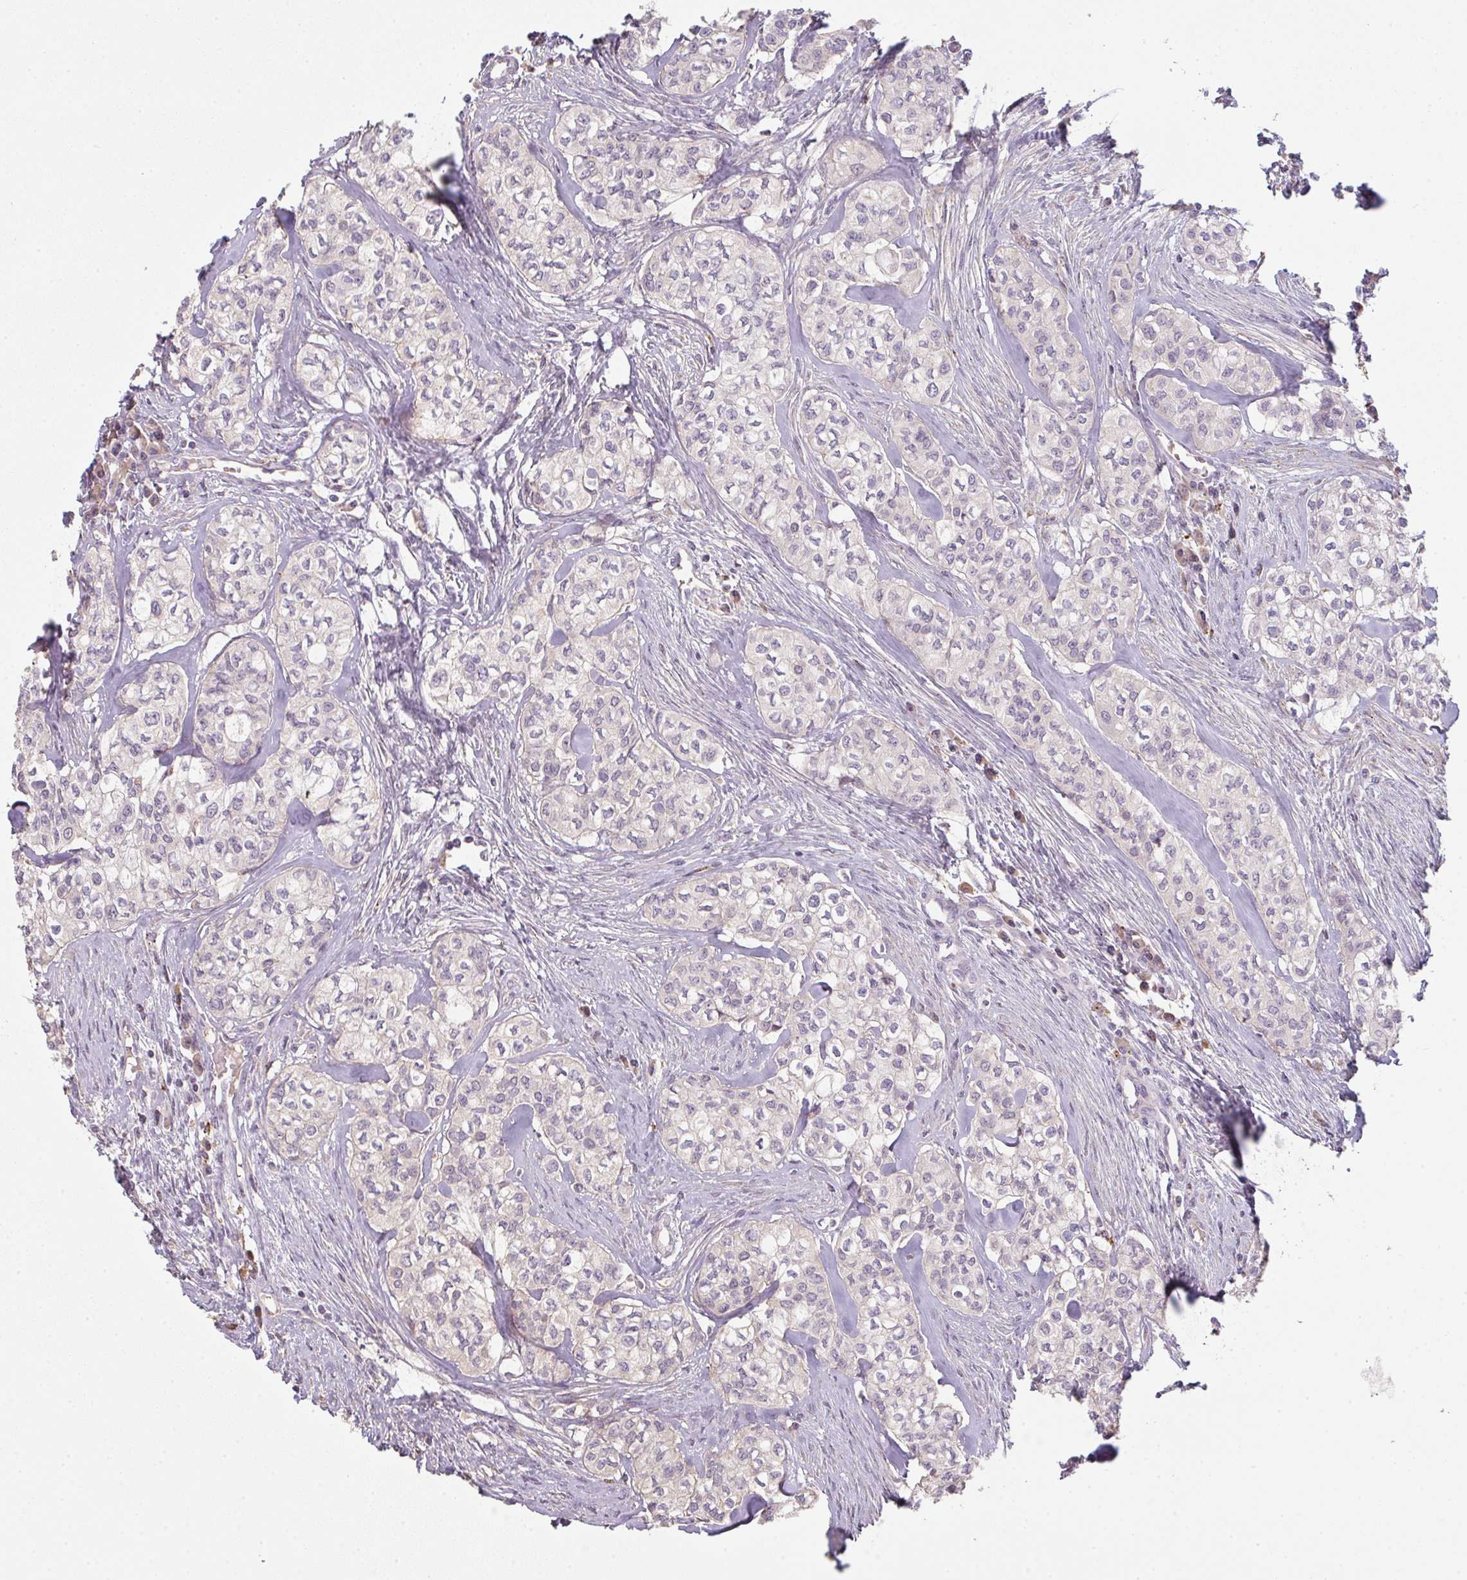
{"staining": {"intensity": "negative", "quantity": "none", "location": "none"}, "tissue": "head and neck cancer", "cell_type": "Tumor cells", "image_type": "cancer", "snomed": [{"axis": "morphology", "description": "Adenocarcinoma, NOS"}, {"axis": "topography", "description": "Head-Neck"}], "caption": "There is no significant positivity in tumor cells of adenocarcinoma (head and neck). Nuclei are stained in blue.", "gene": "TMEM237", "patient": {"sex": "male", "age": 81}}